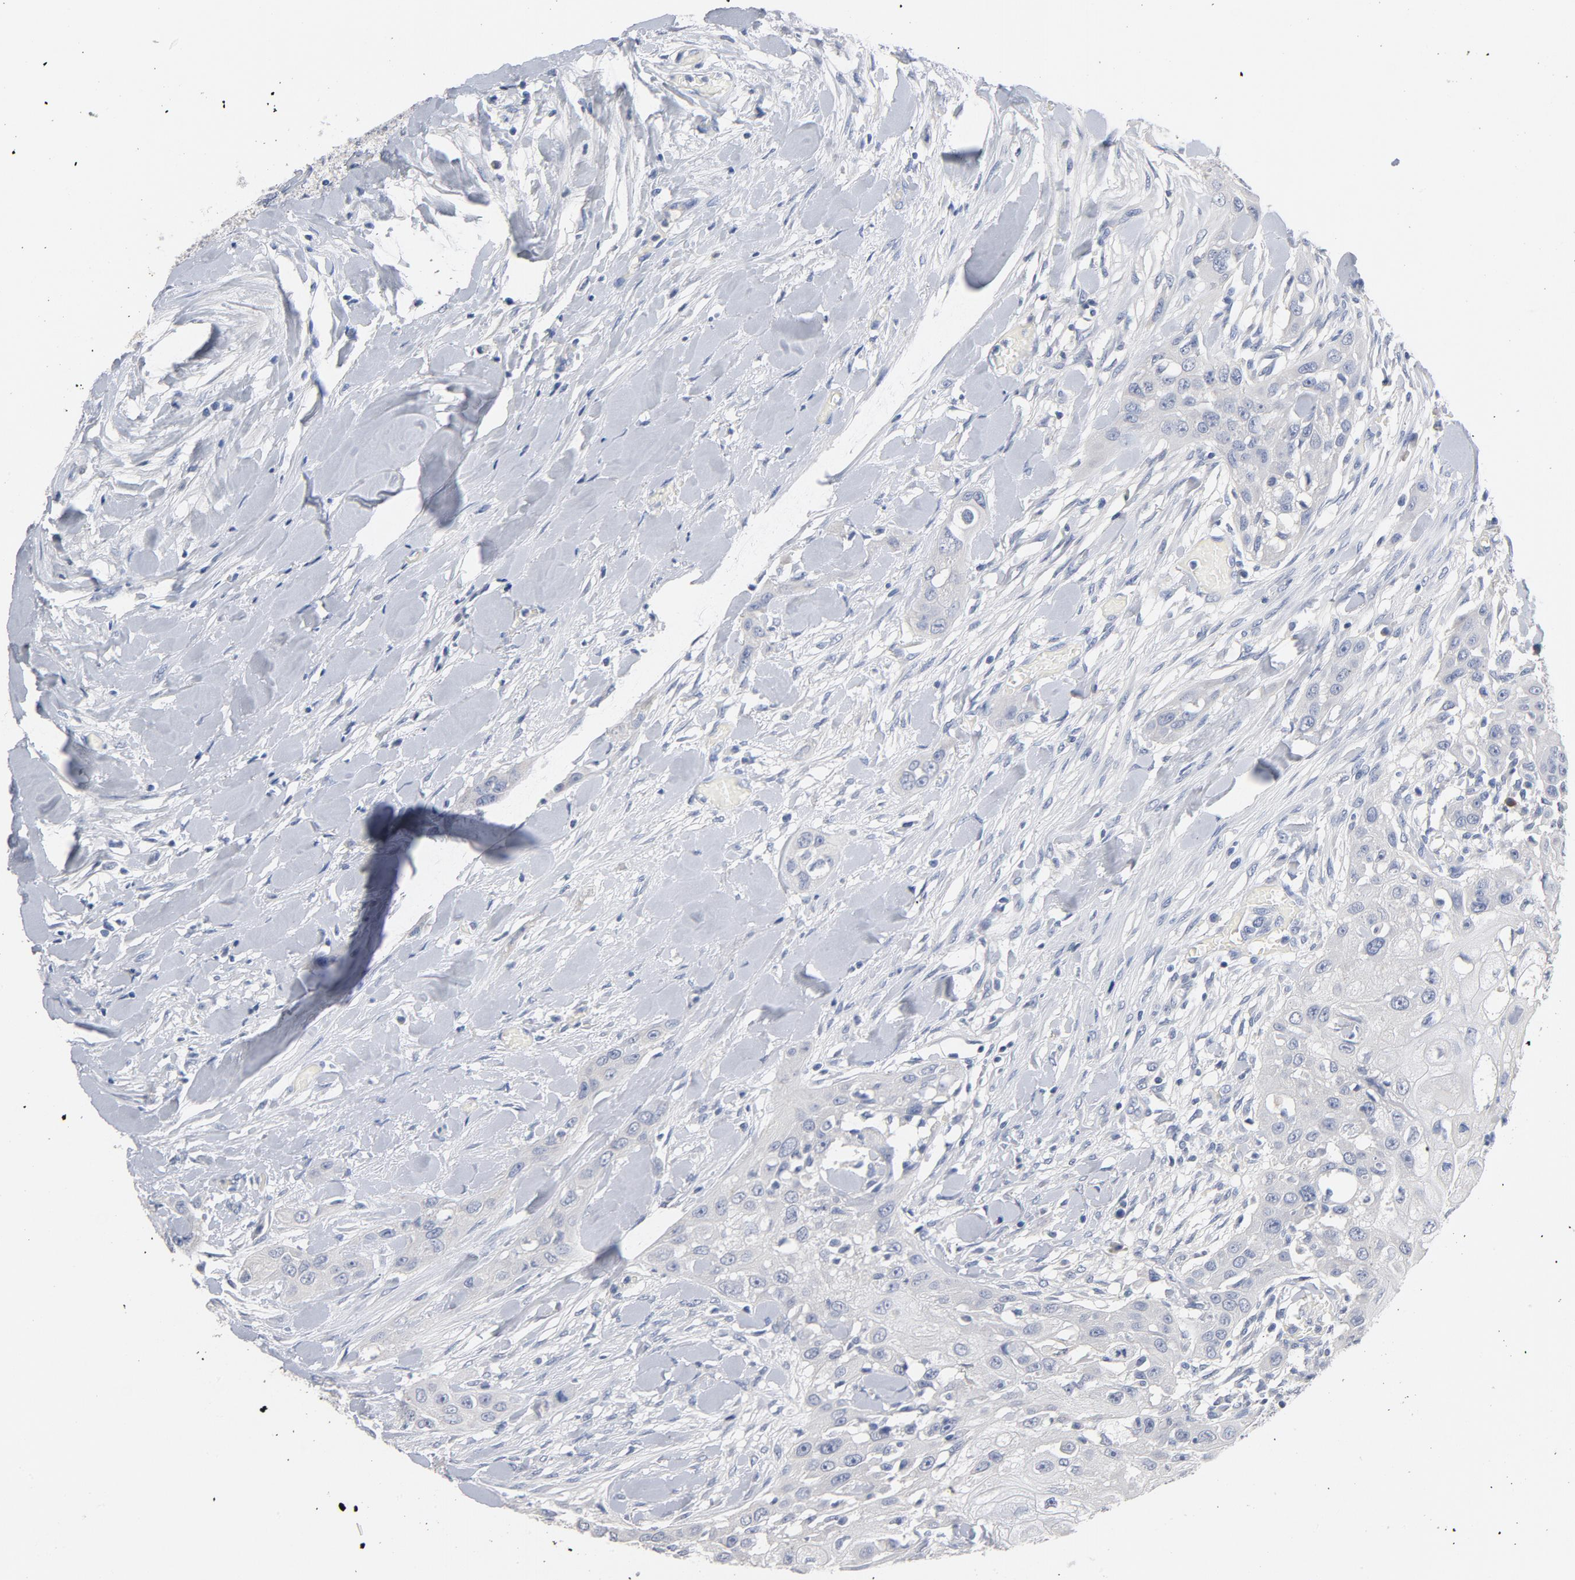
{"staining": {"intensity": "negative", "quantity": "none", "location": "none"}, "tissue": "head and neck cancer", "cell_type": "Tumor cells", "image_type": "cancer", "snomed": [{"axis": "morphology", "description": "Neoplasm, malignant, NOS"}, {"axis": "topography", "description": "Salivary gland"}, {"axis": "topography", "description": "Head-Neck"}], "caption": "Immunohistochemical staining of head and neck cancer (malignant neoplasm) displays no significant expression in tumor cells.", "gene": "ZCCHC13", "patient": {"sex": "male", "age": 43}}